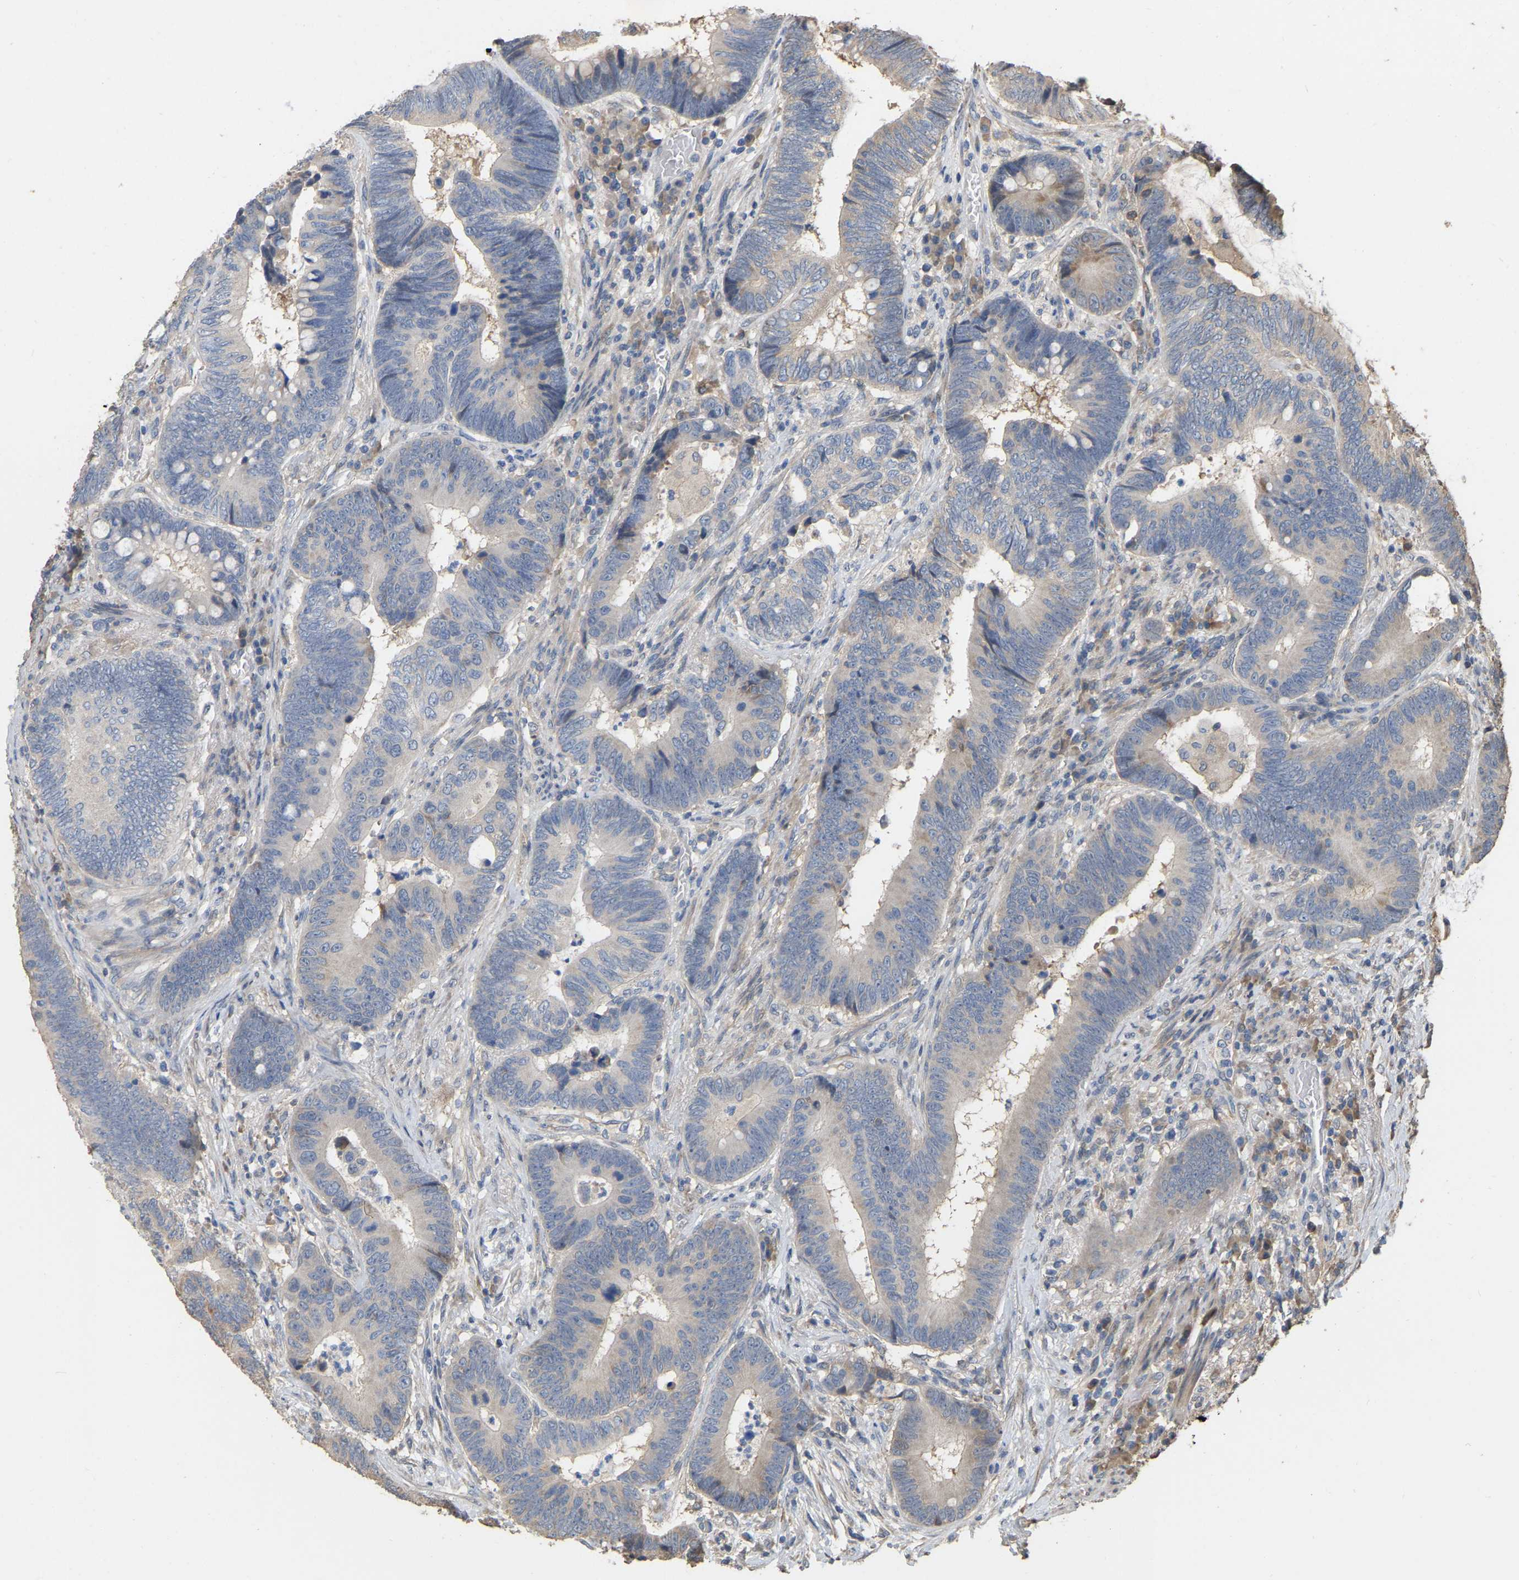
{"staining": {"intensity": "negative", "quantity": "none", "location": "none"}, "tissue": "colorectal cancer", "cell_type": "Tumor cells", "image_type": "cancer", "snomed": [{"axis": "morphology", "description": "Adenocarcinoma, NOS"}, {"axis": "topography", "description": "Rectum"}, {"axis": "topography", "description": "Anal"}], "caption": "Tumor cells are negative for brown protein staining in adenocarcinoma (colorectal). (Brightfield microscopy of DAB immunohistochemistry (IHC) at high magnification).", "gene": "NCS1", "patient": {"sex": "female", "age": 89}}